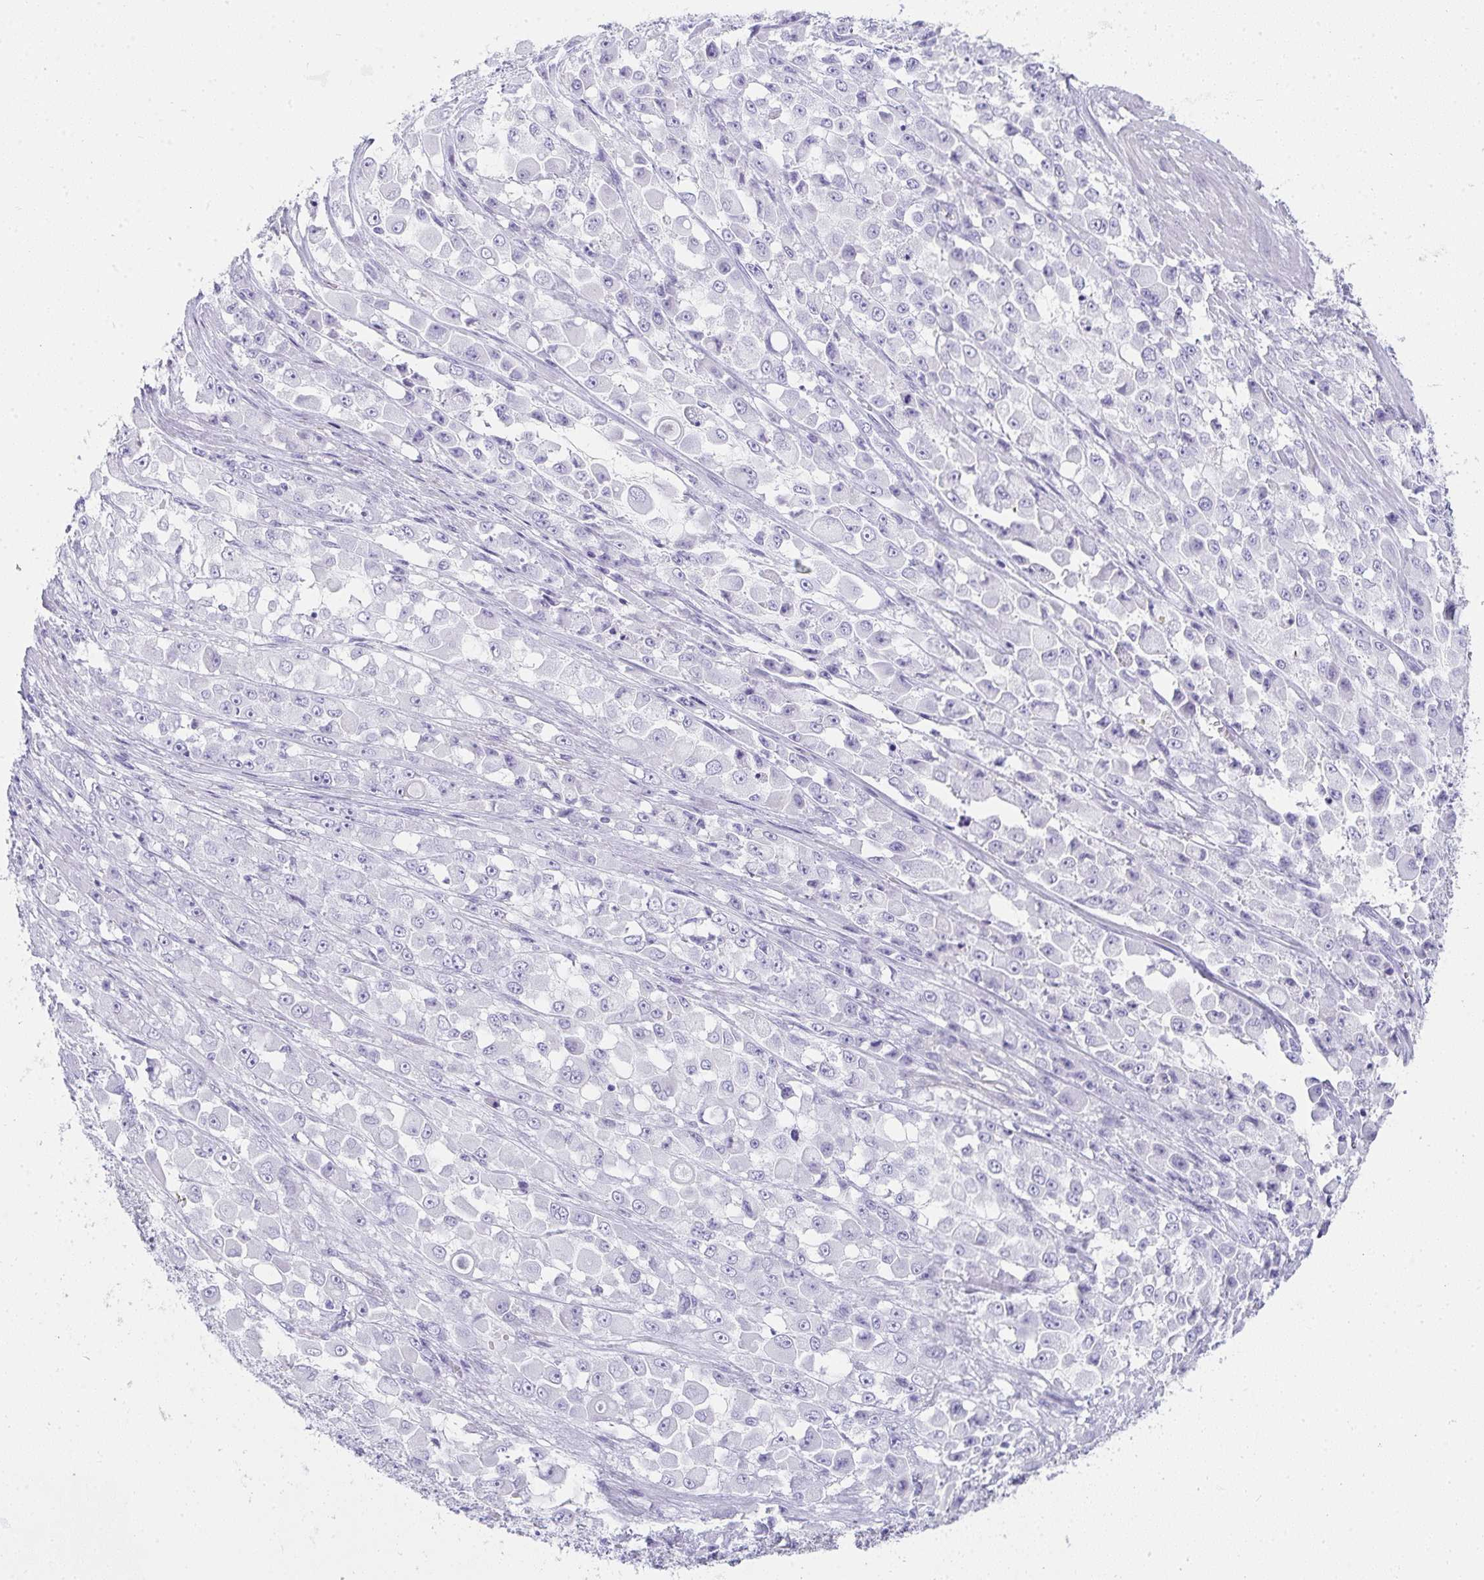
{"staining": {"intensity": "negative", "quantity": "none", "location": "none"}, "tissue": "stomach cancer", "cell_type": "Tumor cells", "image_type": "cancer", "snomed": [{"axis": "morphology", "description": "Adenocarcinoma, NOS"}, {"axis": "topography", "description": "Stomach"}], "caption": "Micrograph shows no significant protein expression in tumor cells of stomach adenocarcinoma.", "gene": "PRND", "patient": {"sex": "female", "age": 76}}